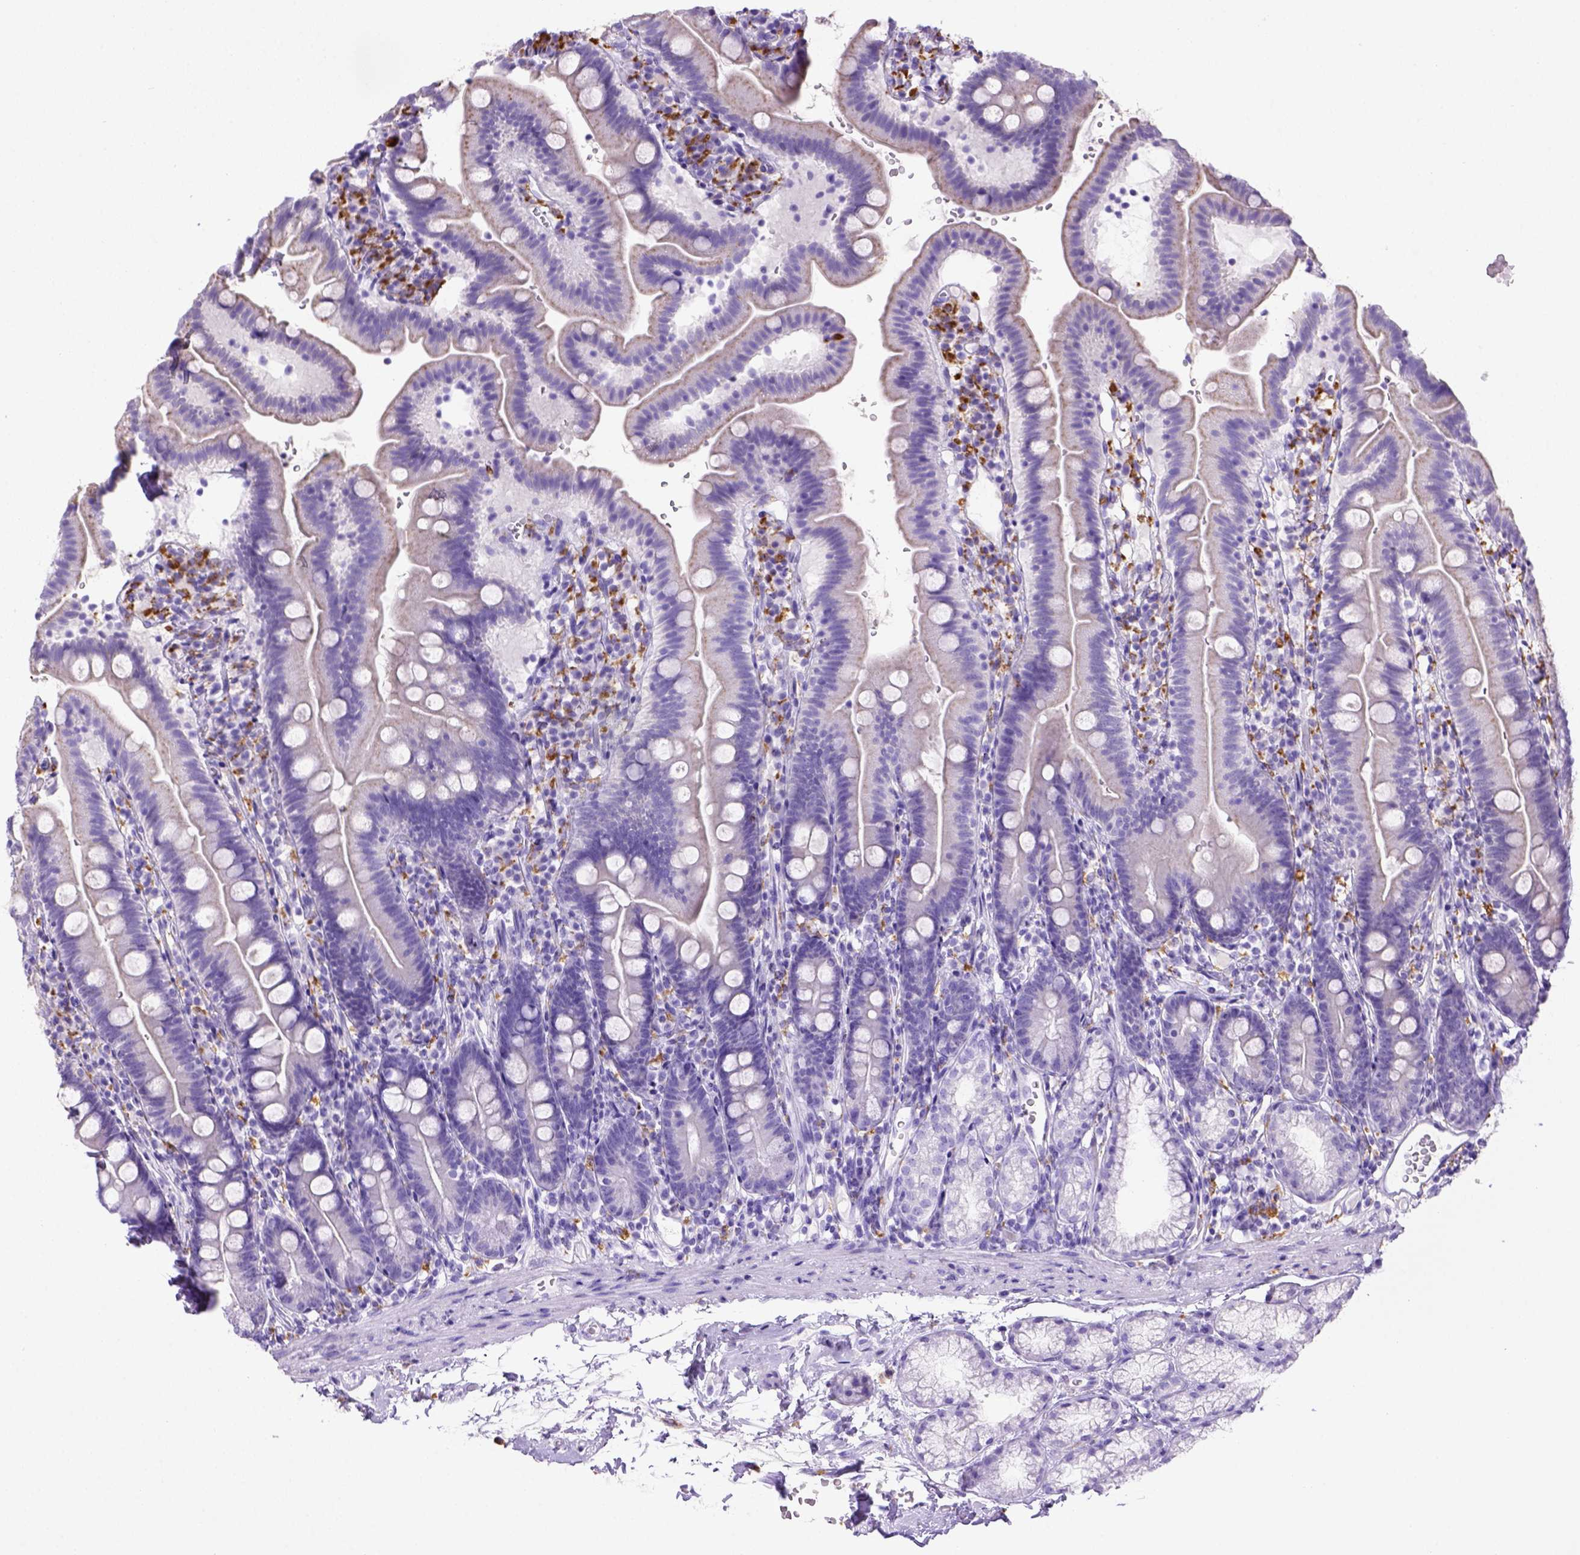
{"staining": {"intensity": "negative", "quantity": "none", "location": "none"}, "tissue": "duodenum", "cell_type": "Glandular cells", "image_type": "normal", "snomed": [{"axis": "morphology", "description": "Normal tissue, NOS"}, {"axis": "topography", "description": "Duodenum"}], "caption": "Duodenum stained for a protein using immunohistochemistry shows no staining glandular cells.", "gene": "CD68", "patient": {"sex": "female", "age": 67}}